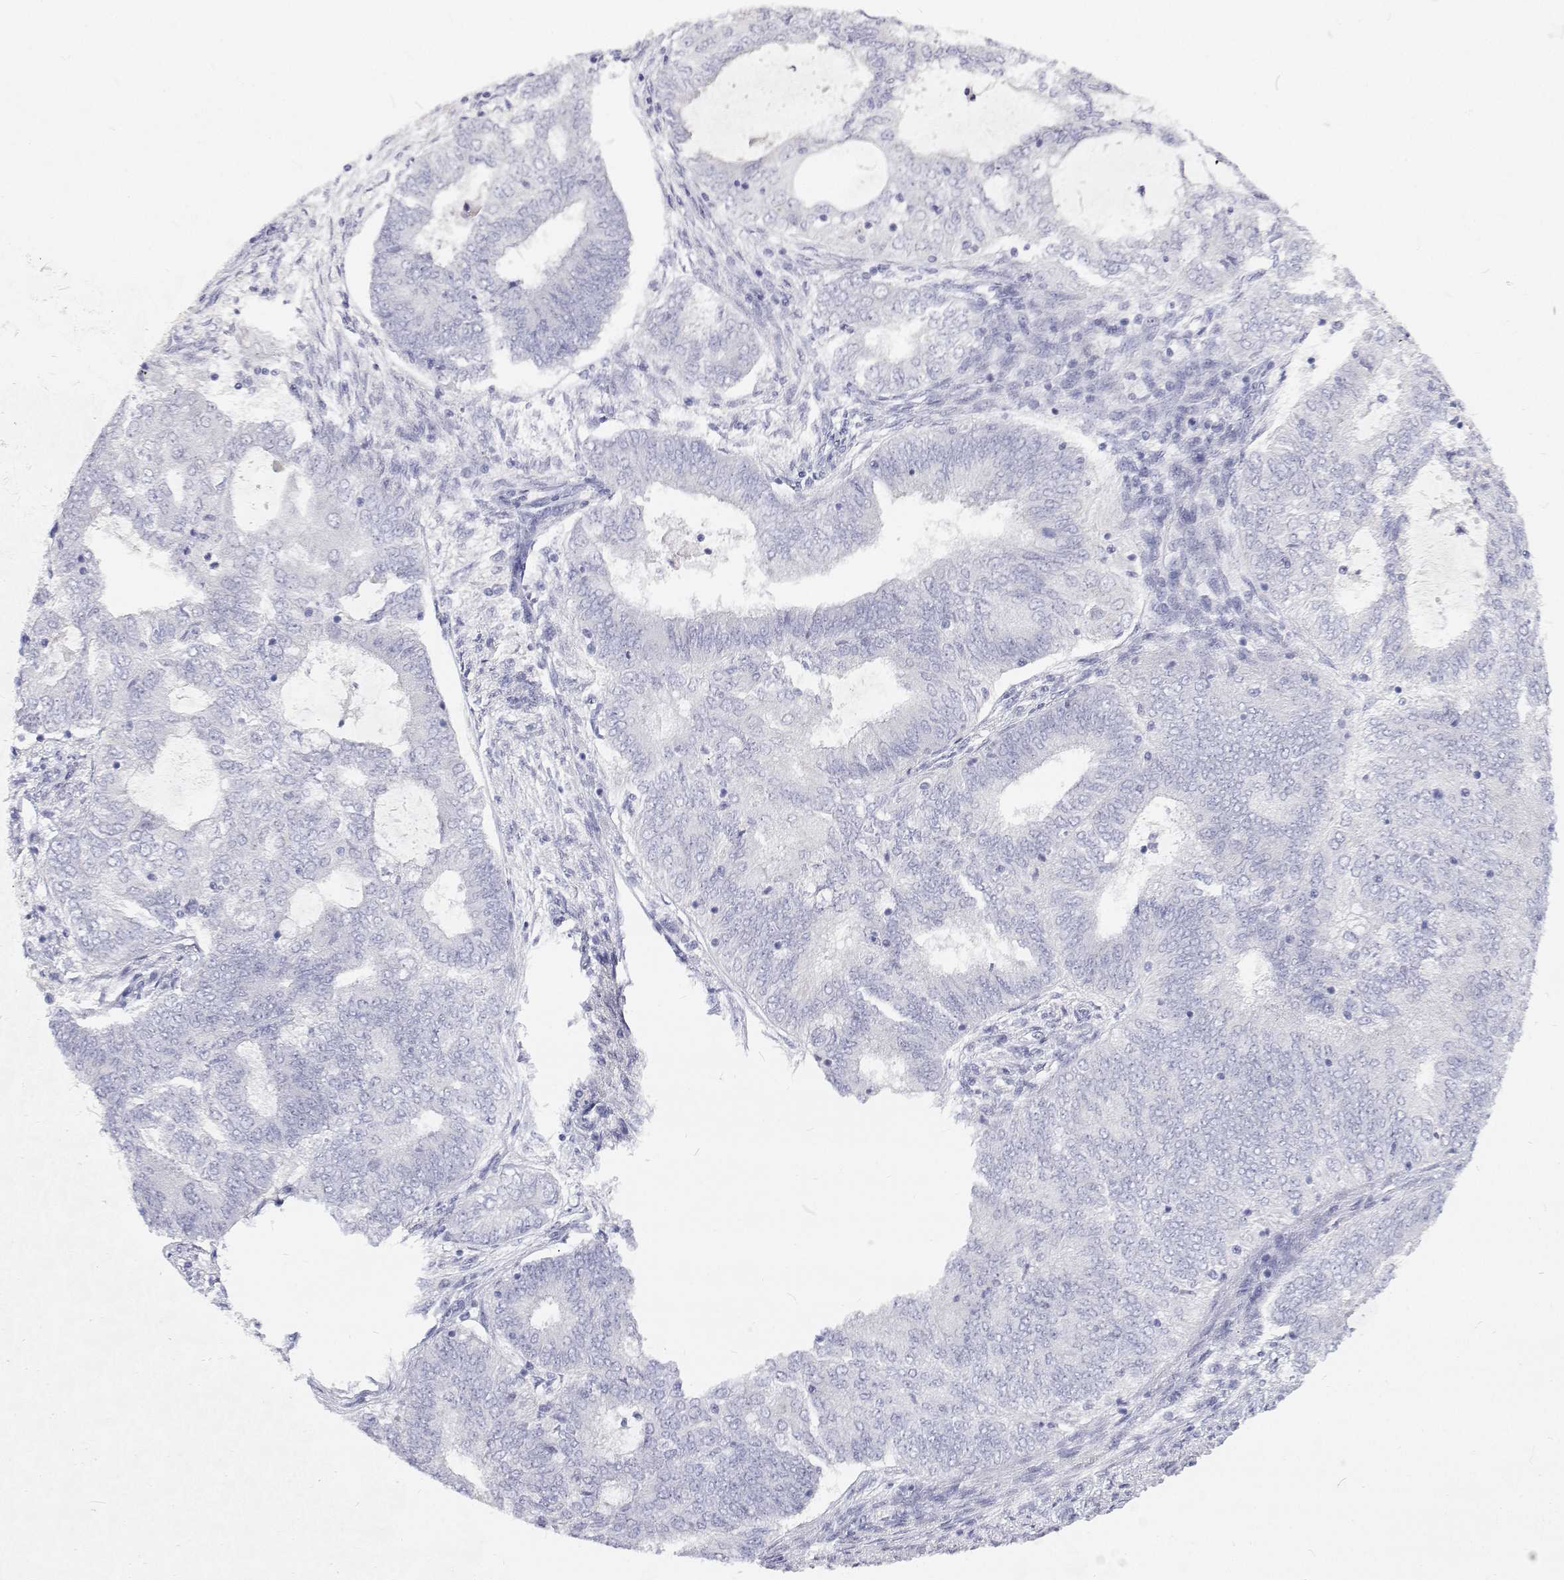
{"staining": {"intensity": "negative", "quantity": "none", "location": "none"}, "tissue": "endometrial cancer", "cell_type": "Tumor cells", "image_type": "cancer", "snomed": [{"axis": "morphology", "description": "Adenocarcinoma, NOS"}, {"axis": "topography", "description": "Endometrium"}], "caption": "Tumor cells show no significant protein staining in endometrial adenocarcinoma. Nuclei are stained in blue.", "gene": "NCR2", "patient": {"sex": "female", "age": 62}}